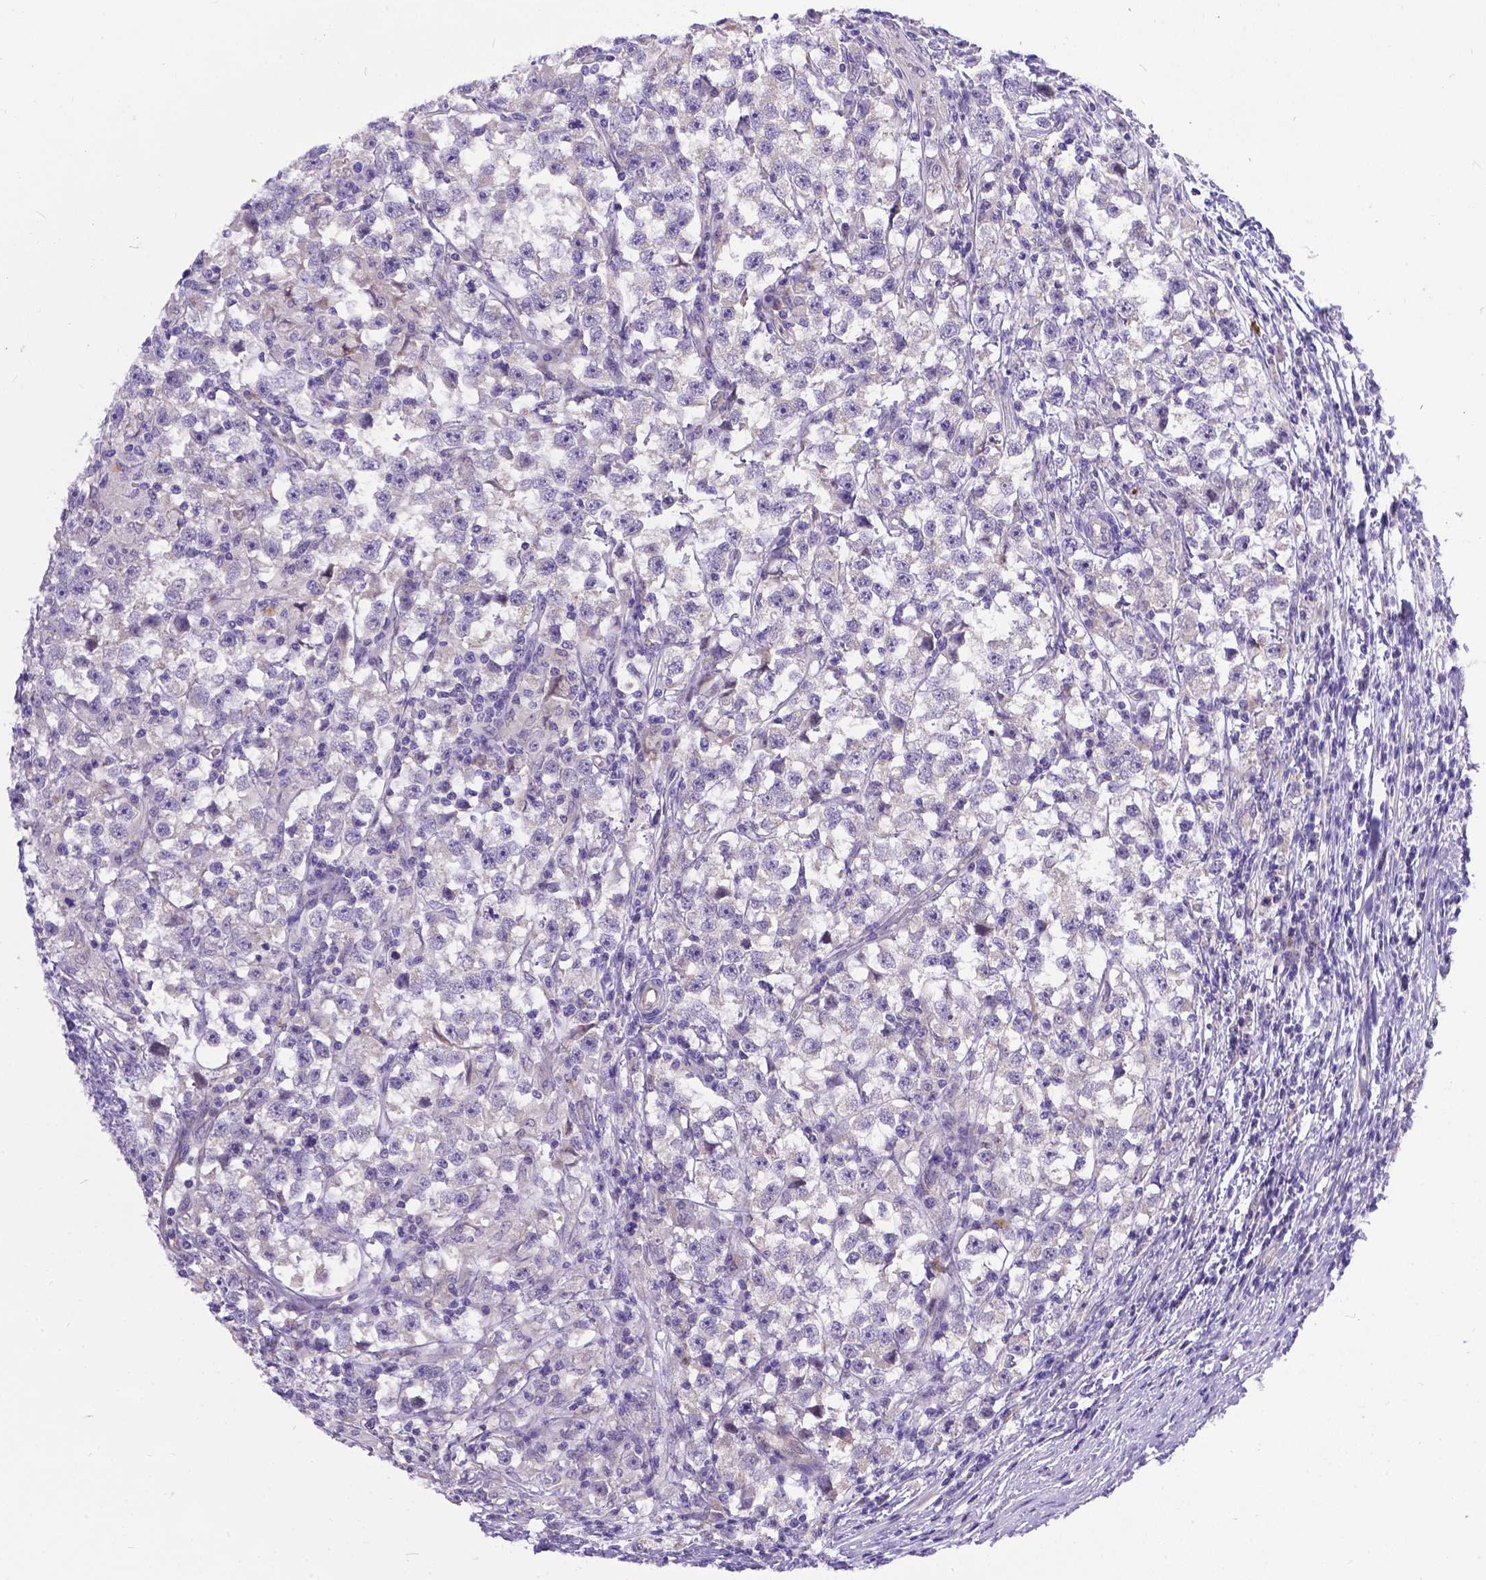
{"staining": {"intensity": "negative", "quantity": "none", "location": "none"}, "tissue": "testis cancer", "cell_type": "Tumor cells", "image_type": "cancer", "snomed": [{"axis": "morphology", "description": "Seminoma, NOS"}, {"axis": "topography", "description": "Testis"}], "caption": "High power microscopy micrograph of an IHC histopathology image of testis cancer, revealing no significant expression in tumor cells.", "gene": "DLEC1", "patient": {"sex": "male", "age": 33}}